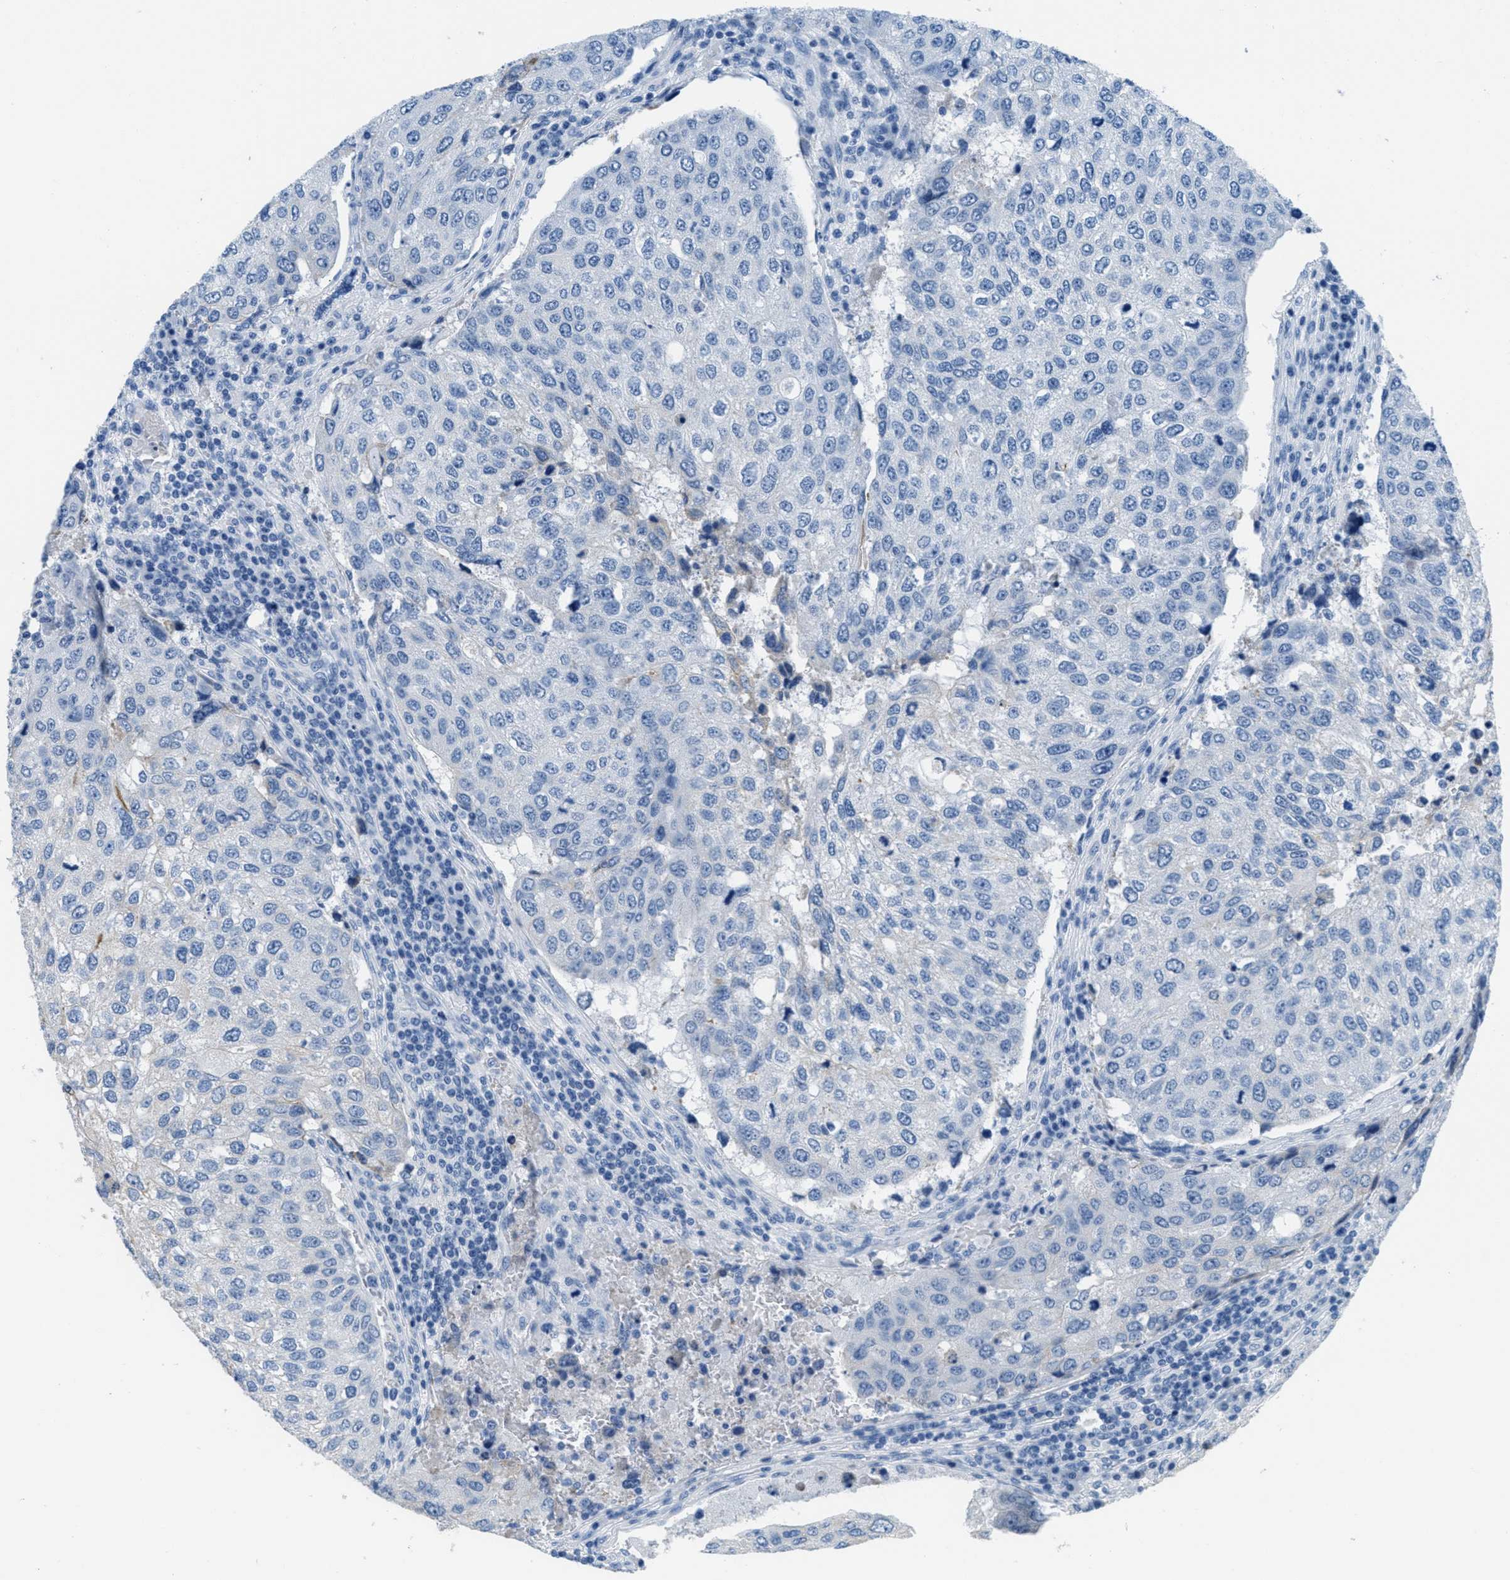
{"staining": {"intensity": "negative", "quantity": "none", "location": "none"}, "tissue": "urothelial cancer", "cell_type": "Tumor cells", "image_type": "cancer", "snomed": [{"axis": "morphology", "description": "Urothelial carcinoma, High grade"}, {"axis": "topography", "description": "Lymph node"}, {"axis": "topography", "description": "Urinary bladder"}], "caption": "A histopathology image of high-grade urothelial carcinoma stained for a protein displays no brown staining in tumor cells.", "gene": "MGARP", "patient": {"sex": "male", "age": 51}}